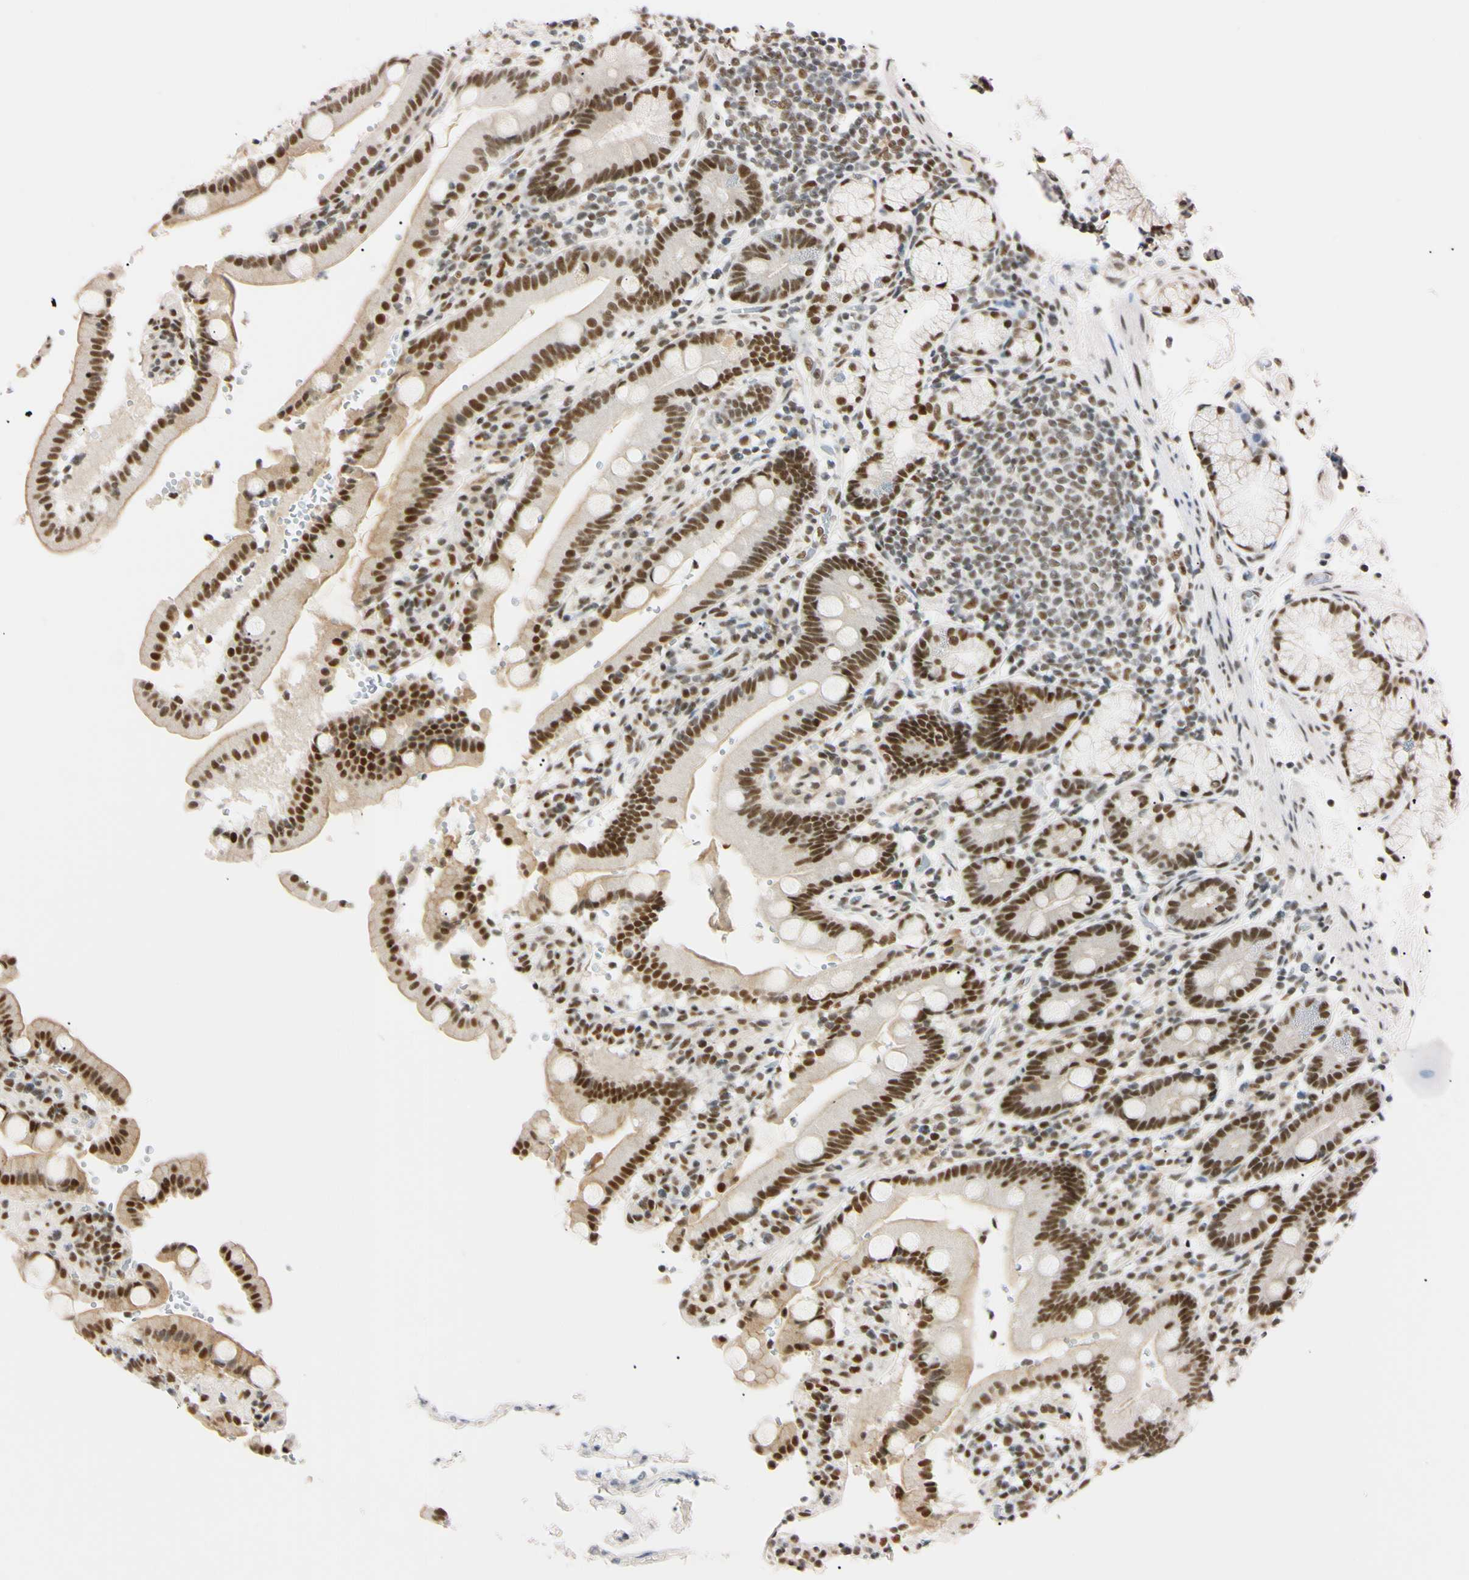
{"staining": {"intensity": "moderate", "quantity": ">75%", "location": "nuclear"}, "tissue": "duodenum", "cell_type": "Glandular cells", "image_type": "normal", "snomed": [{"axis": "morphology", "description": "Normal tissue, NOS"}, {"axis": "topography", "description": "Small intestine, NOS"}], "caption": "Immunohistochemistry histopathology image of unremarkable duodenum: human duodenum stained using immunohistochemistry displays medium levels of moderate protein expression localized specifically in the nuclear of glandular cells, appearing as a nuclear brown color.", "gene": "ZNF134", "patient": {"sex": "female", "age": 71}}